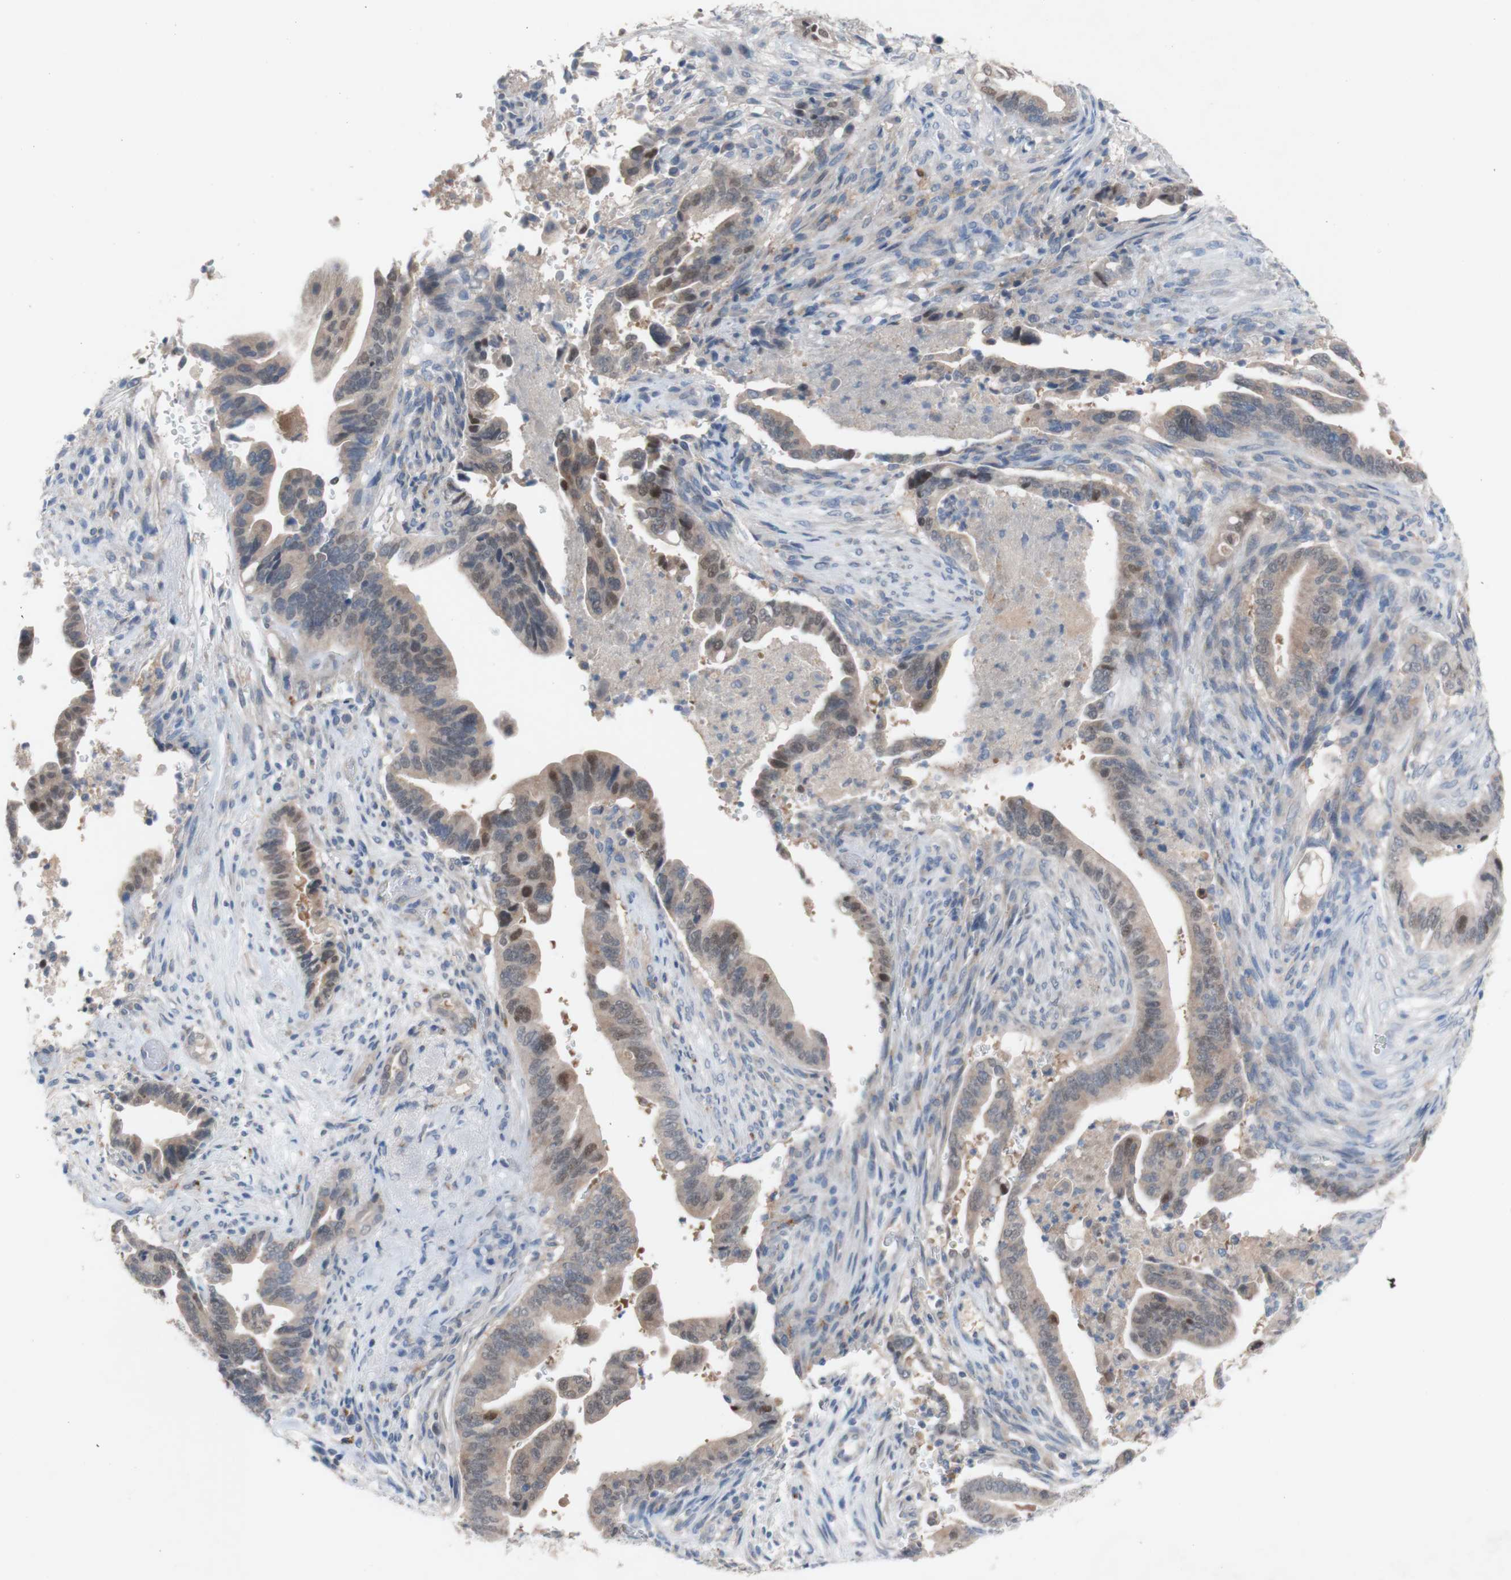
{"staining": {"intensity": "weak", "quantity": ">75%", "location": "cytoplasmic/membranous,nuclear"}, "tissue": "pancreatic cancer", "cell_type": "Tumor cells", "image_type": "cancer", "snomed": [{"axis": "morphology", "description": "Adenocarcinoma, NOS"}, {"axis": "topography", "description": "Pancreas"}], "caption": "DAB (3,3'-diaminobenzidine) immunohistochemical staining of human pancreatic adenocarcinoma demonstrates weak cytoplasmic/membranous and nuclear protein staining in about >75% of tumor cells.", "gene": "PEX2", "patient": {"sex": "male", "age": 70}}